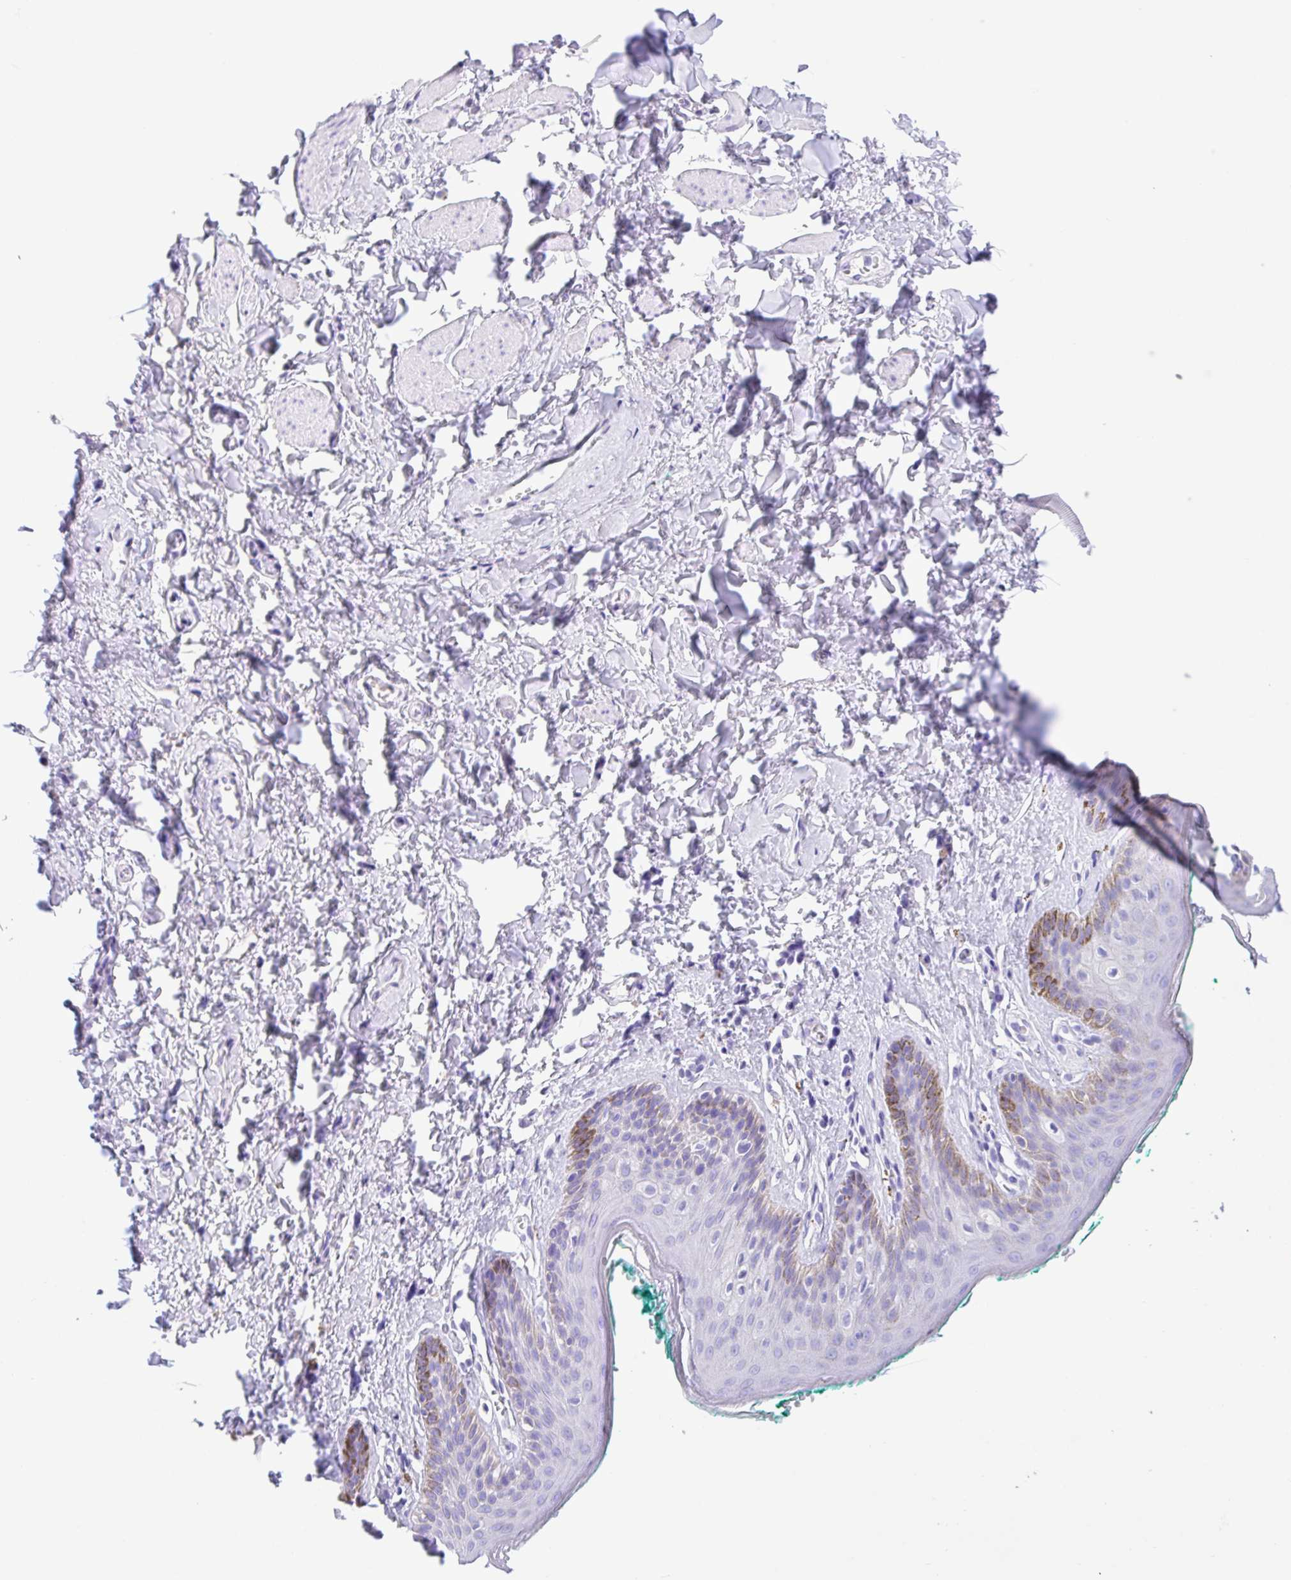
{"staining": {"intensity": "negative", "quantity": "none", "location": "none"}, "tissue": "skin", "cell_type": "Epidermal cells", "image_type": "normal", "snomed": [{"axis": "morphology", "description": "Normal tissue, NOS"}, {"axis": "topography", "description": "Vulva"}, {"axis": "topography", "description": "Peripheral nerve tissue"}], "caption": "Immunohistochemistry (IHC) image of normal skin: human skin stained with DAB (3,3'-diaminobenzidine) reveals no significant protein positivity in epidermal cells.", "gene": "CPA1", "patient": {"sex": "female", "age": 66}}